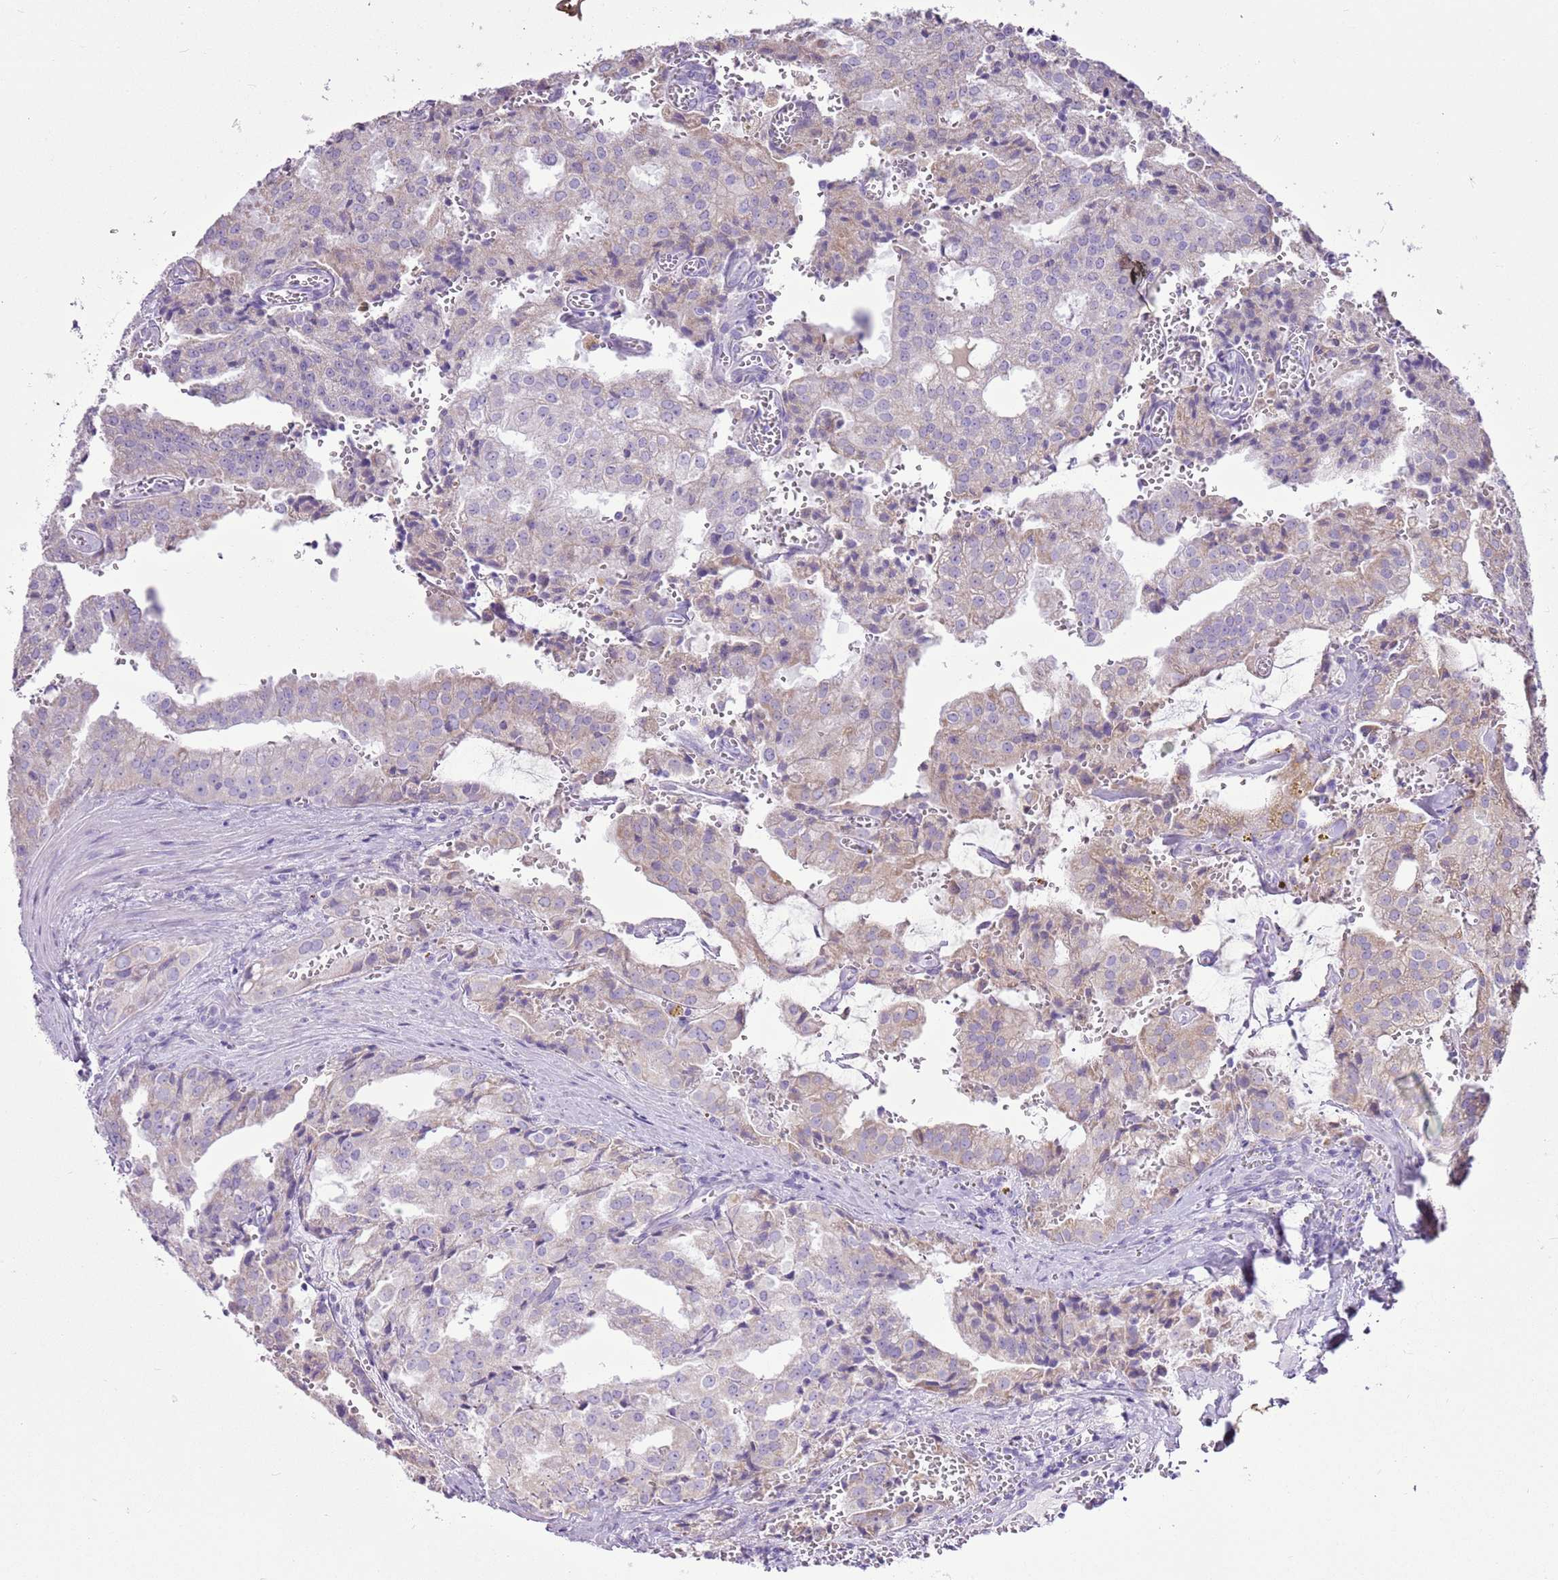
{"staining": {"intensity": "weak", "quantity": "<25%", "location": "cytoplasmic/membranous"}, "tissue": "prostate cancer", "cell_type": "Tumor cells", "image_type": "cancer", "snomed": [{"axis": "morphology", "description": "Adenocarcinoma, High grade"}, {"axis": "topography", "description": "Prostate"}], "caption": "A high-resolution micrograph shows immunohistochemistry (IHC) staining of prostate cancer (adenocarcinoma (high-grade)), which shows no significant positivity in tumor cells. (Brightfield microscopy of DAB (3,3'-diaminobenzidine) IHC at high magnification).", "gene": "CNFN", "patient": {"sex": "male", "age": 68}}